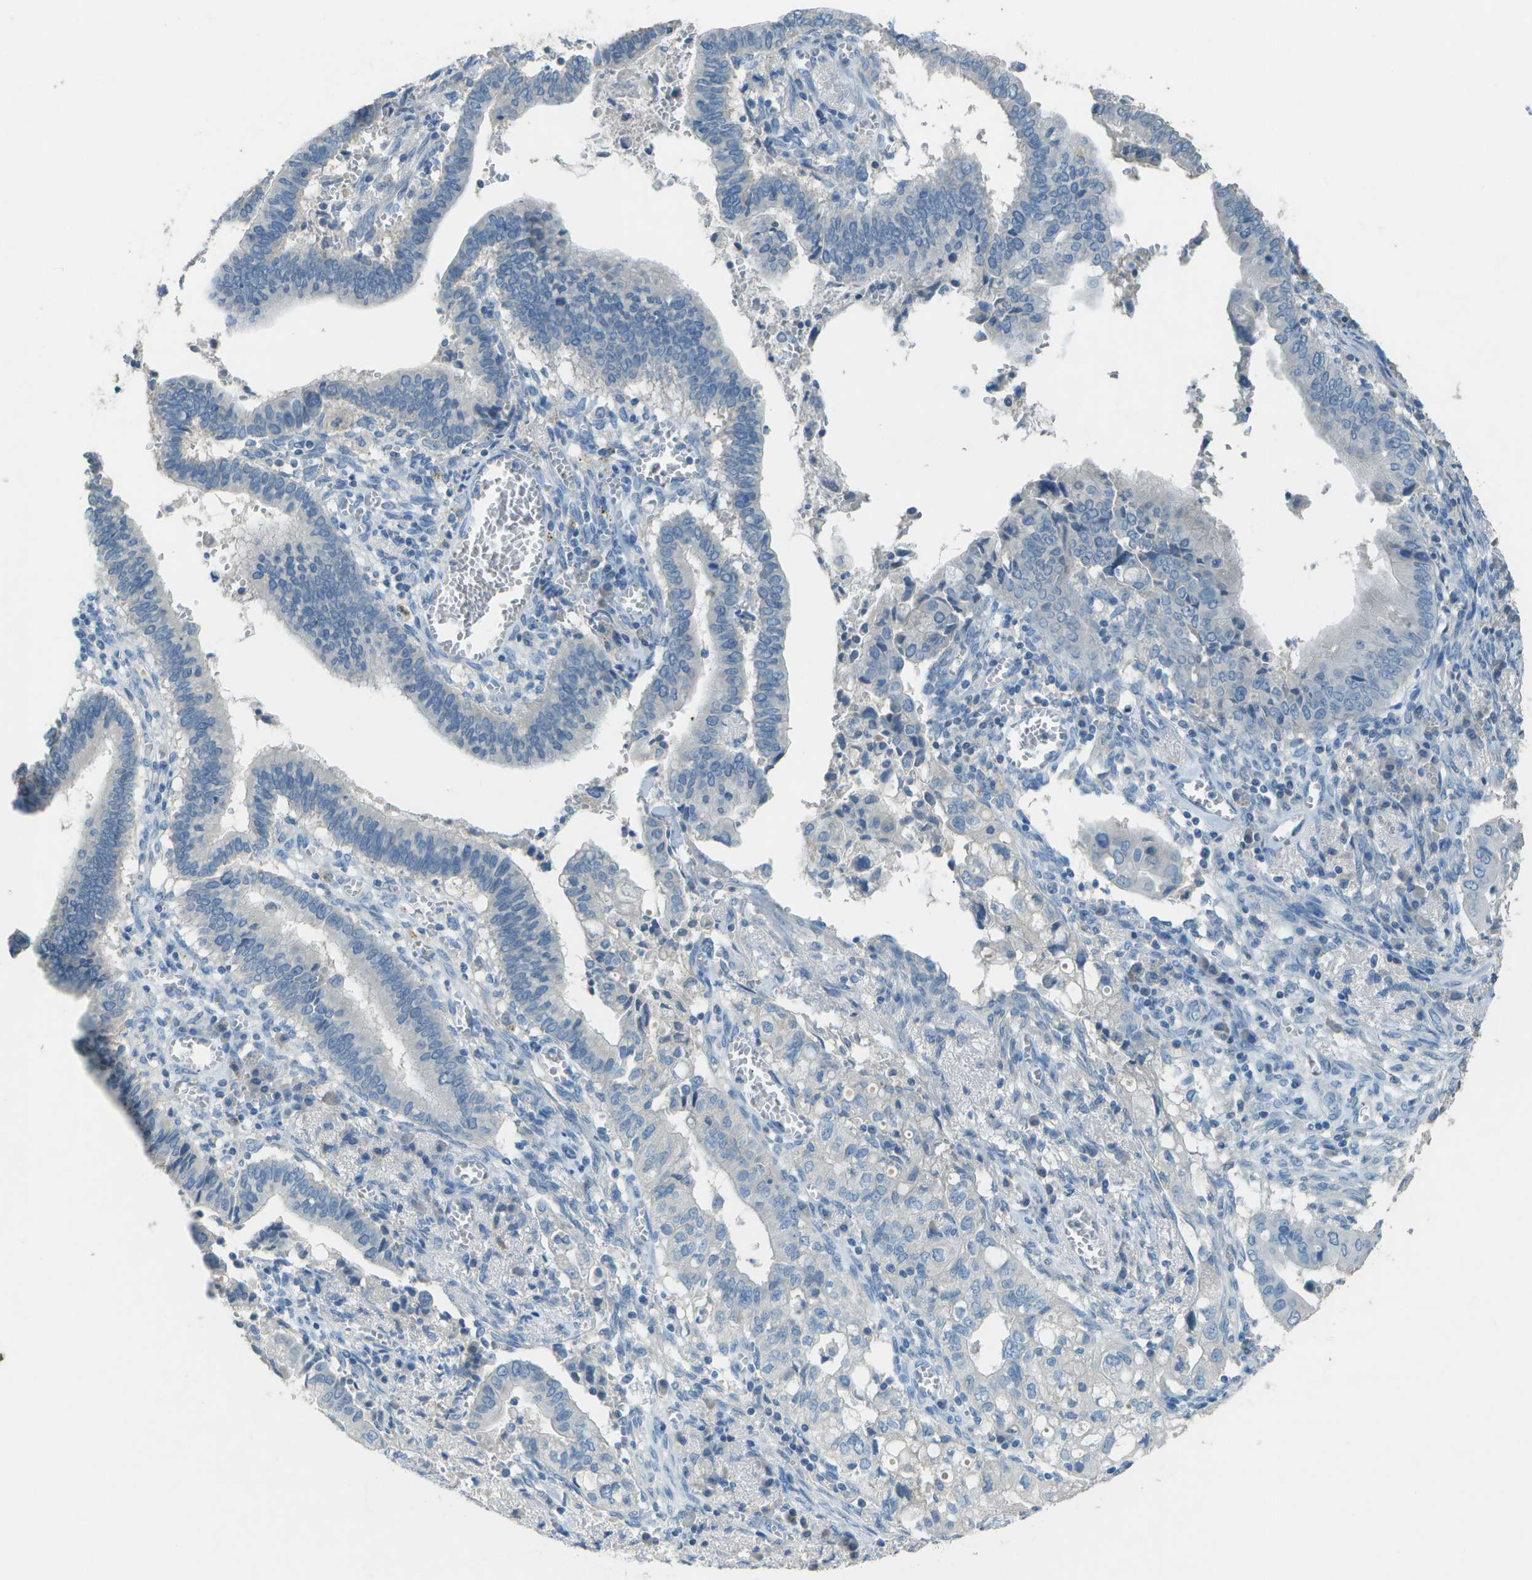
{"staining": {"intensity": "negative", "quantity": "none", "location": "none"}, "tissue": "cervical cancer", "cell_type": "Tumor cells", "image_type": "cancer", "snomed": [{"axis": "morphology", "description": "Adenocarcinoma, NOS"}, {"axis": "topography", "description": "Cervix"}], "caption": "An image of human cervical adenocarcinoma is negative for staining in tumor cells.", "gene": "LGI2", "patient": {"sex": "female", "age": 44}}